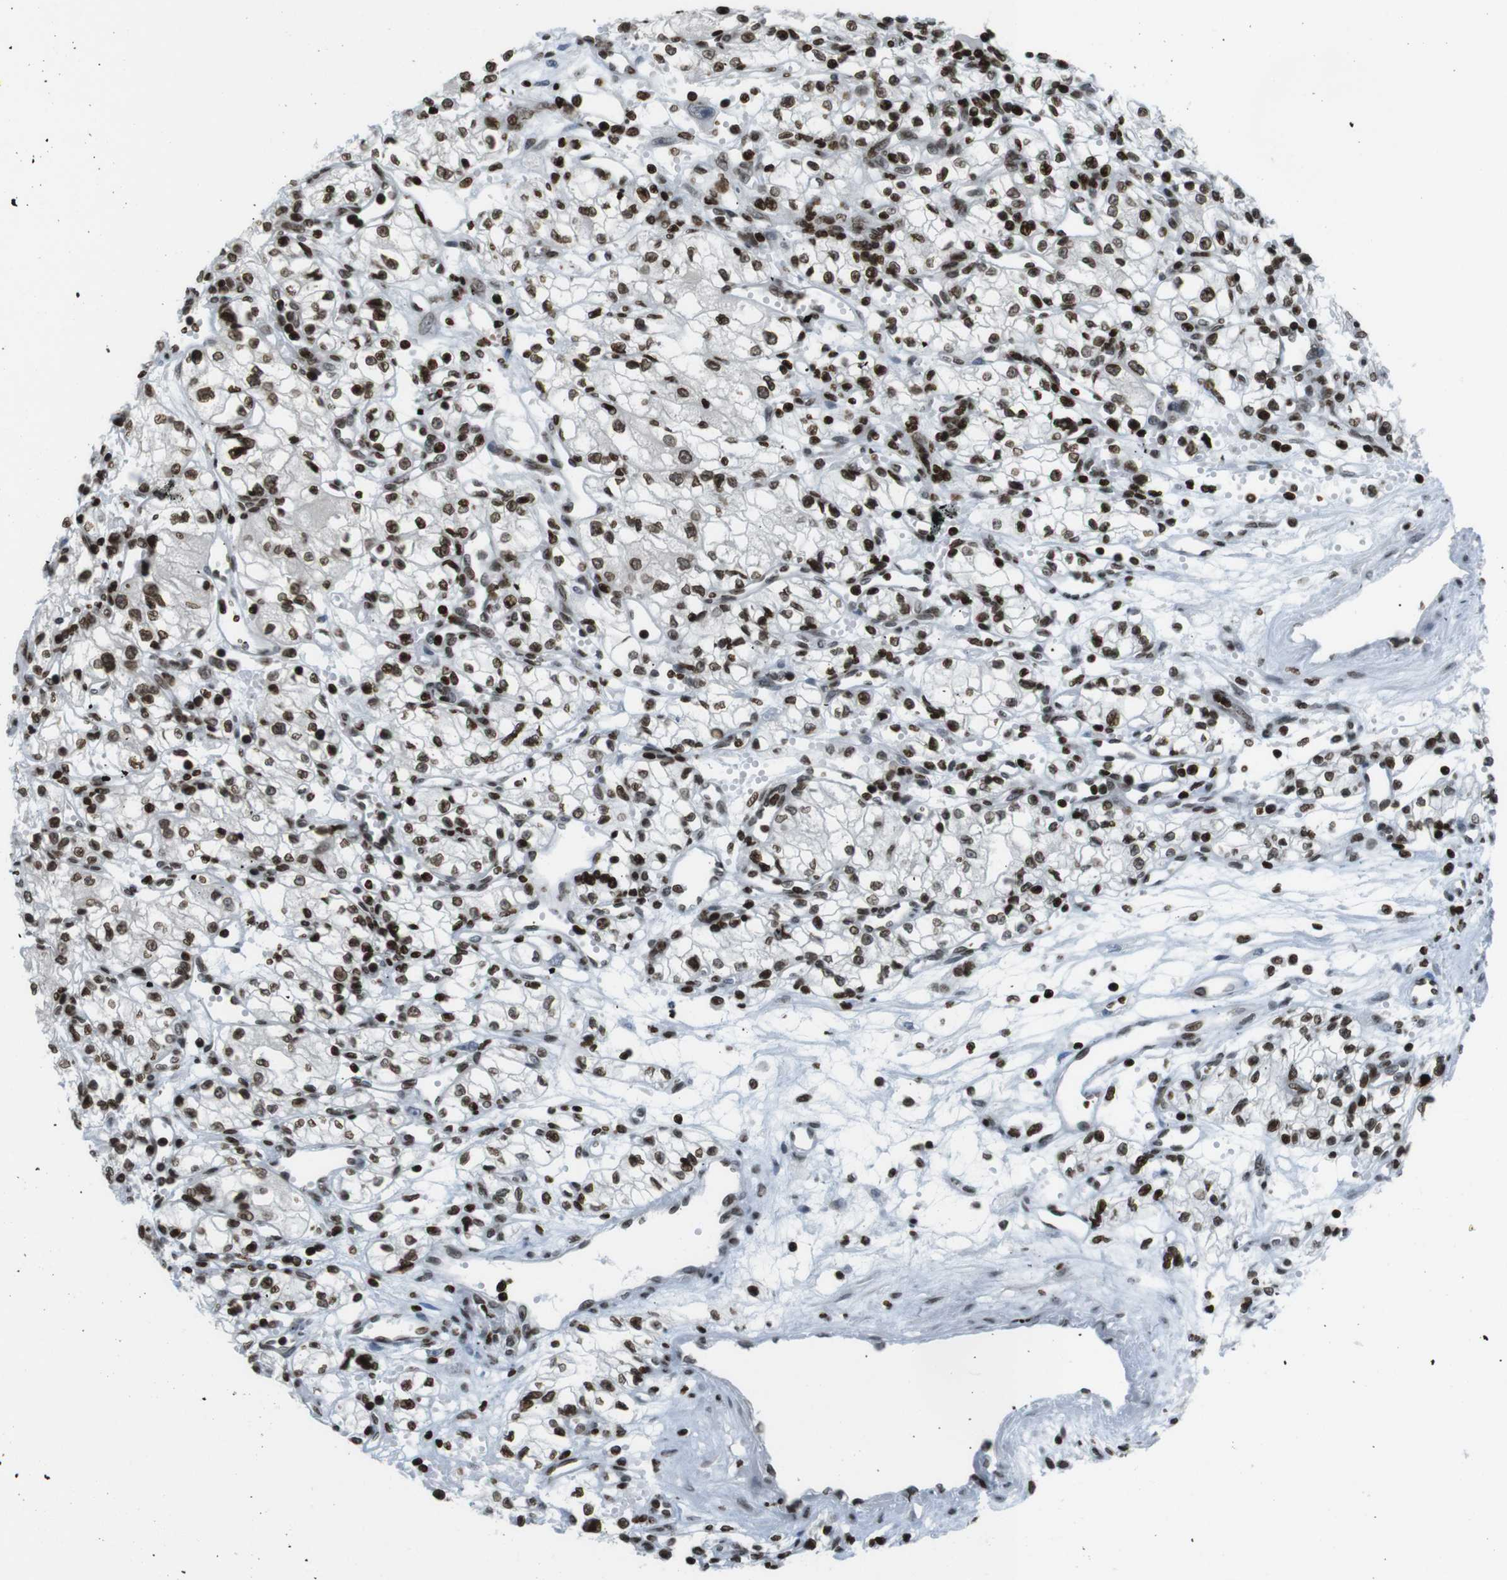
{"staining": {"intensity": "strong", "quantity": ">75%", "location": "nuclear"}, "tissue": "renal cancer", "cell_type": "Tumor cells", "image_type": "cancer", "snomed": [{"axis": "morphology", "description": "Normal tissue, NOS"}, {"axis": "morphology", "description": "Adenocarcinoma, NOS"}, {"axis": "topography", "description": "Kidney"}], "caption": "Renal adenocarcinoma stained with a brown dye exhibits strong nuclear positive staining in about >75% of tumor cells.", "gene": "H2AC8", "patient": {"sex": "male", "age": 59}}